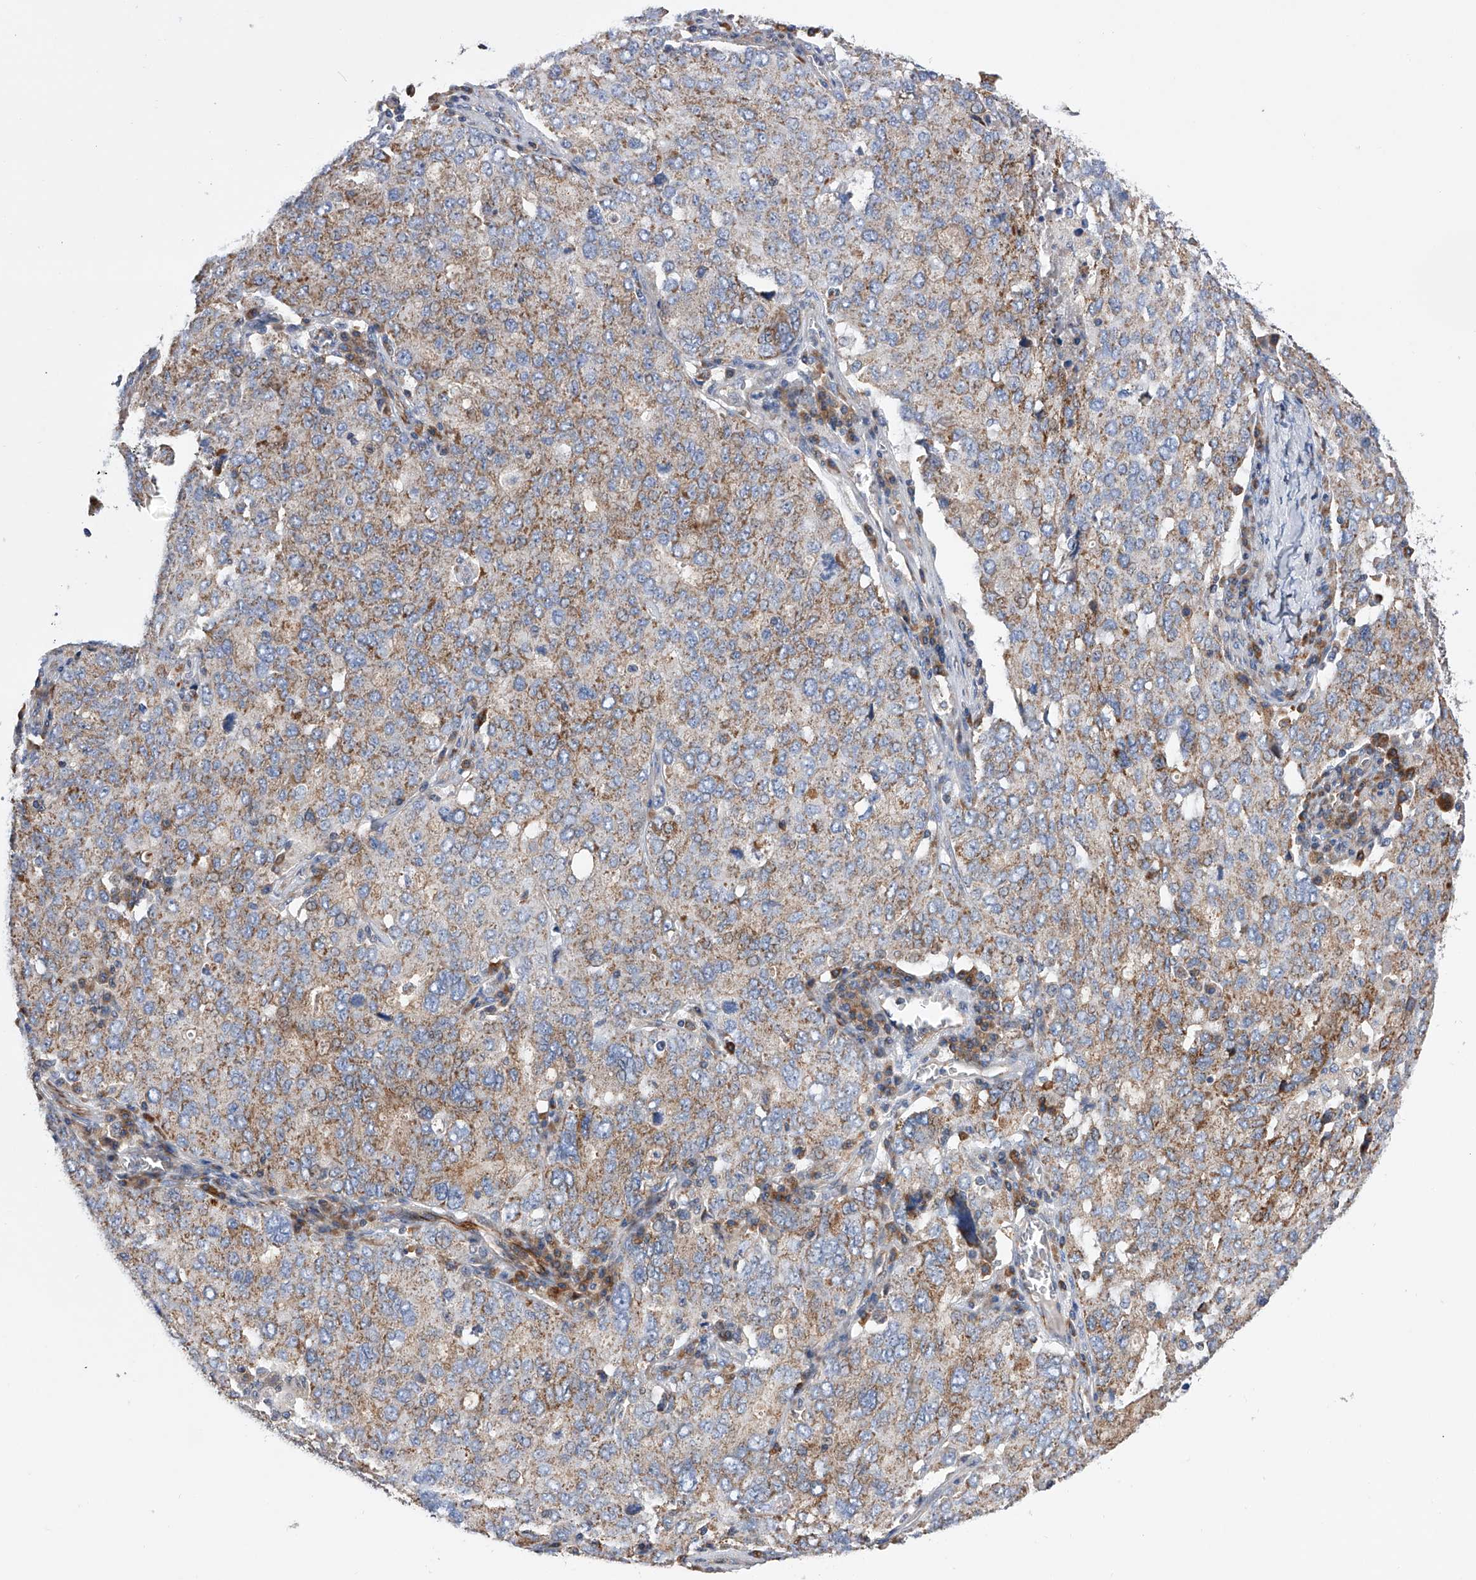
{"staining": {"intensity": "moderate", "quantity": ">75%", "location": "cytoplasmic/membranous"}, "tissue": "ovarian cancer", "cell_type": "Tumor cells", "image_type": "cancer", "snomed": [{"axis": "morphology", "description": "Carcinoma, endometroid"}, {"axis": "topography", "description": "Ovary"}], "caption": "Protein expression by IHC demonstrates moderate cytoplasmic/membranous positivity in about >75% of tumor cells in ovarian cancer (endometroid carcinoma).", "gene": "MLYCD", "patient": {"sex": "female", "age": 62}}